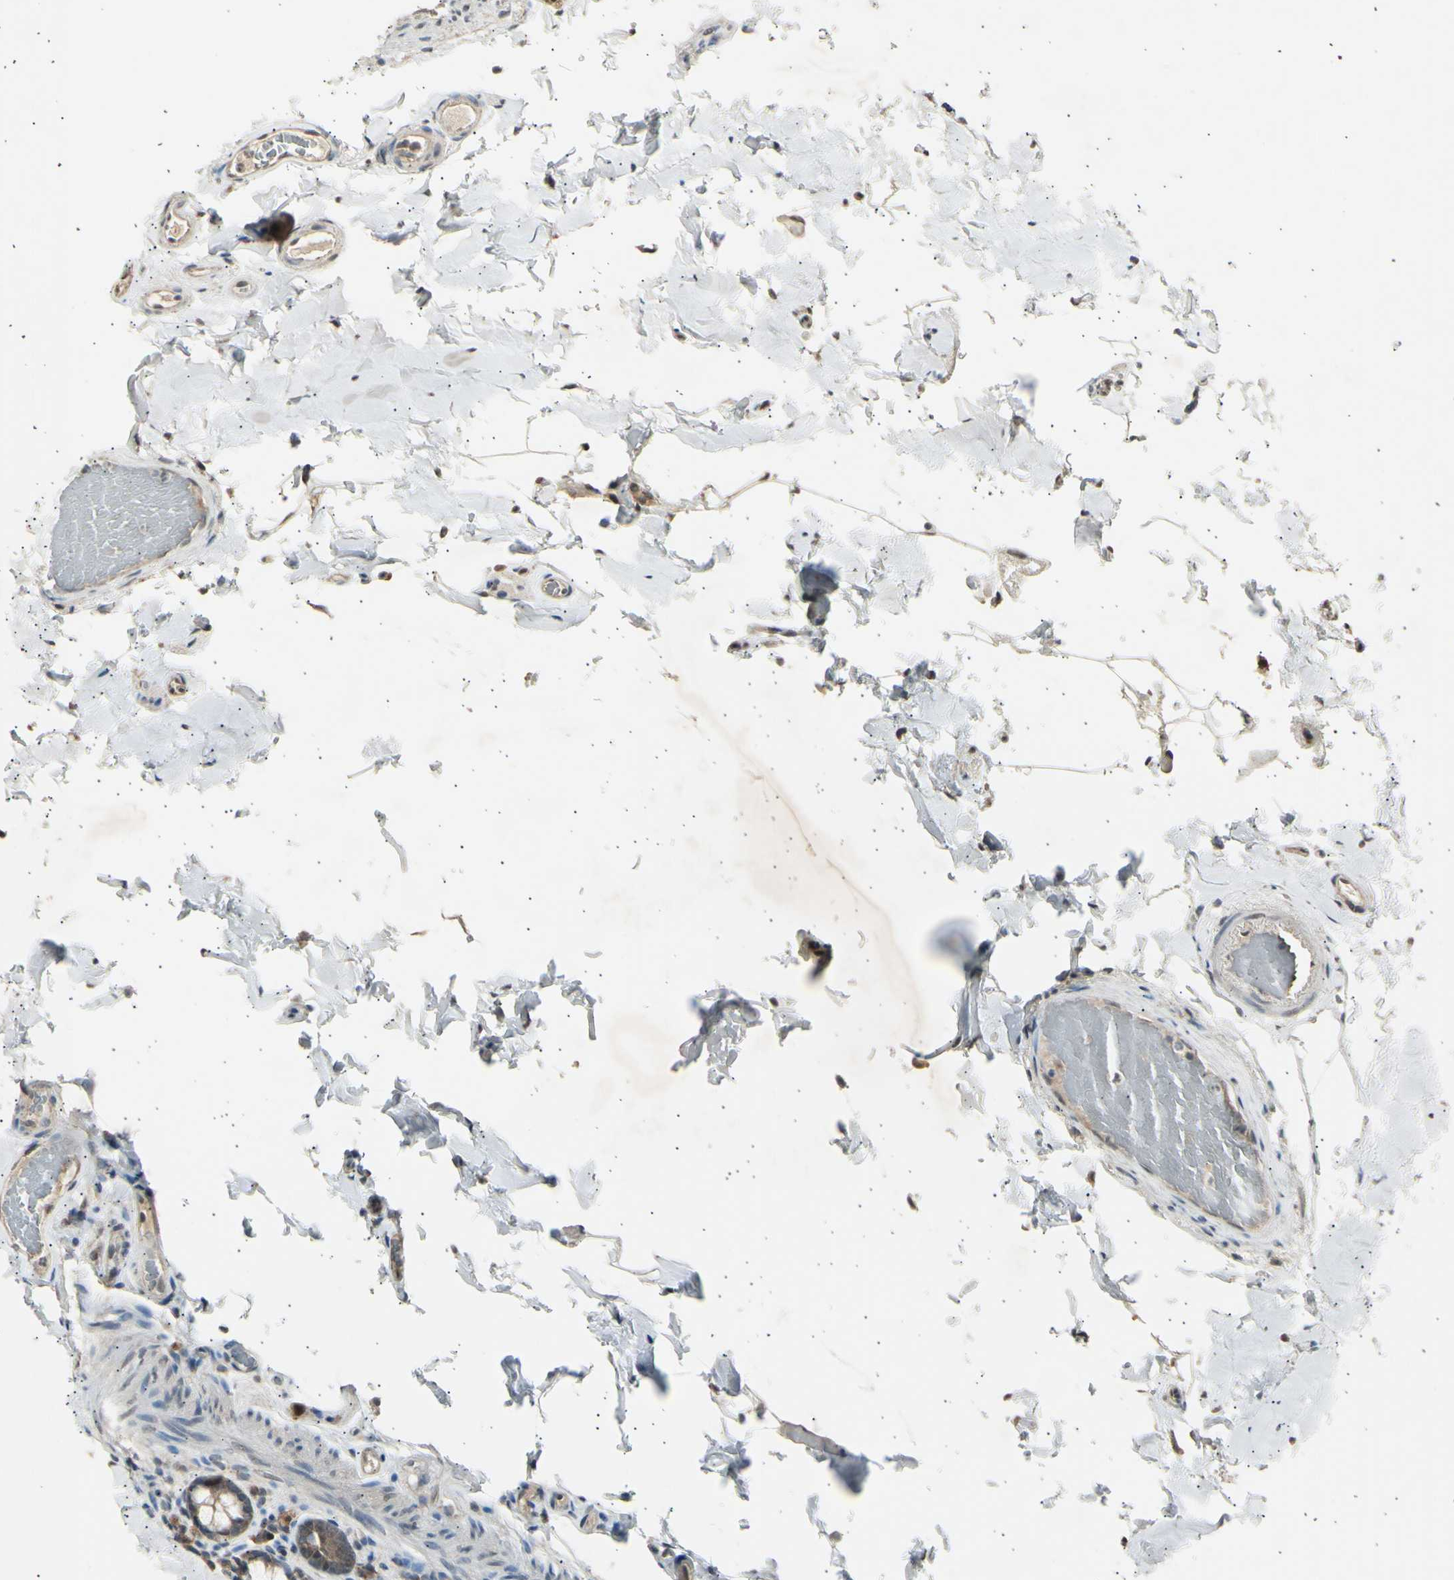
{"staining": {"intensity": "weak", "quantity": ">75%", "location": "nuclear"}, "tissue": "colon", "cell_type": "Endothelial cells", "image_type": "normal", "snomed": [{"axis": "morphology", "description": "Normal tissue, NOS"}, {"axis": "topography", "description": "Colon"}], "caption": "A micrograph of colon stained for a protein reveals weak nuclear brown staining in endothelial cells. Immunohistochemistry (ihc) stains the protein of interest in brown and the nuclei are stained blue.", "gene": "PSMD5", "patient": {"sex": "female", "age": 61}}